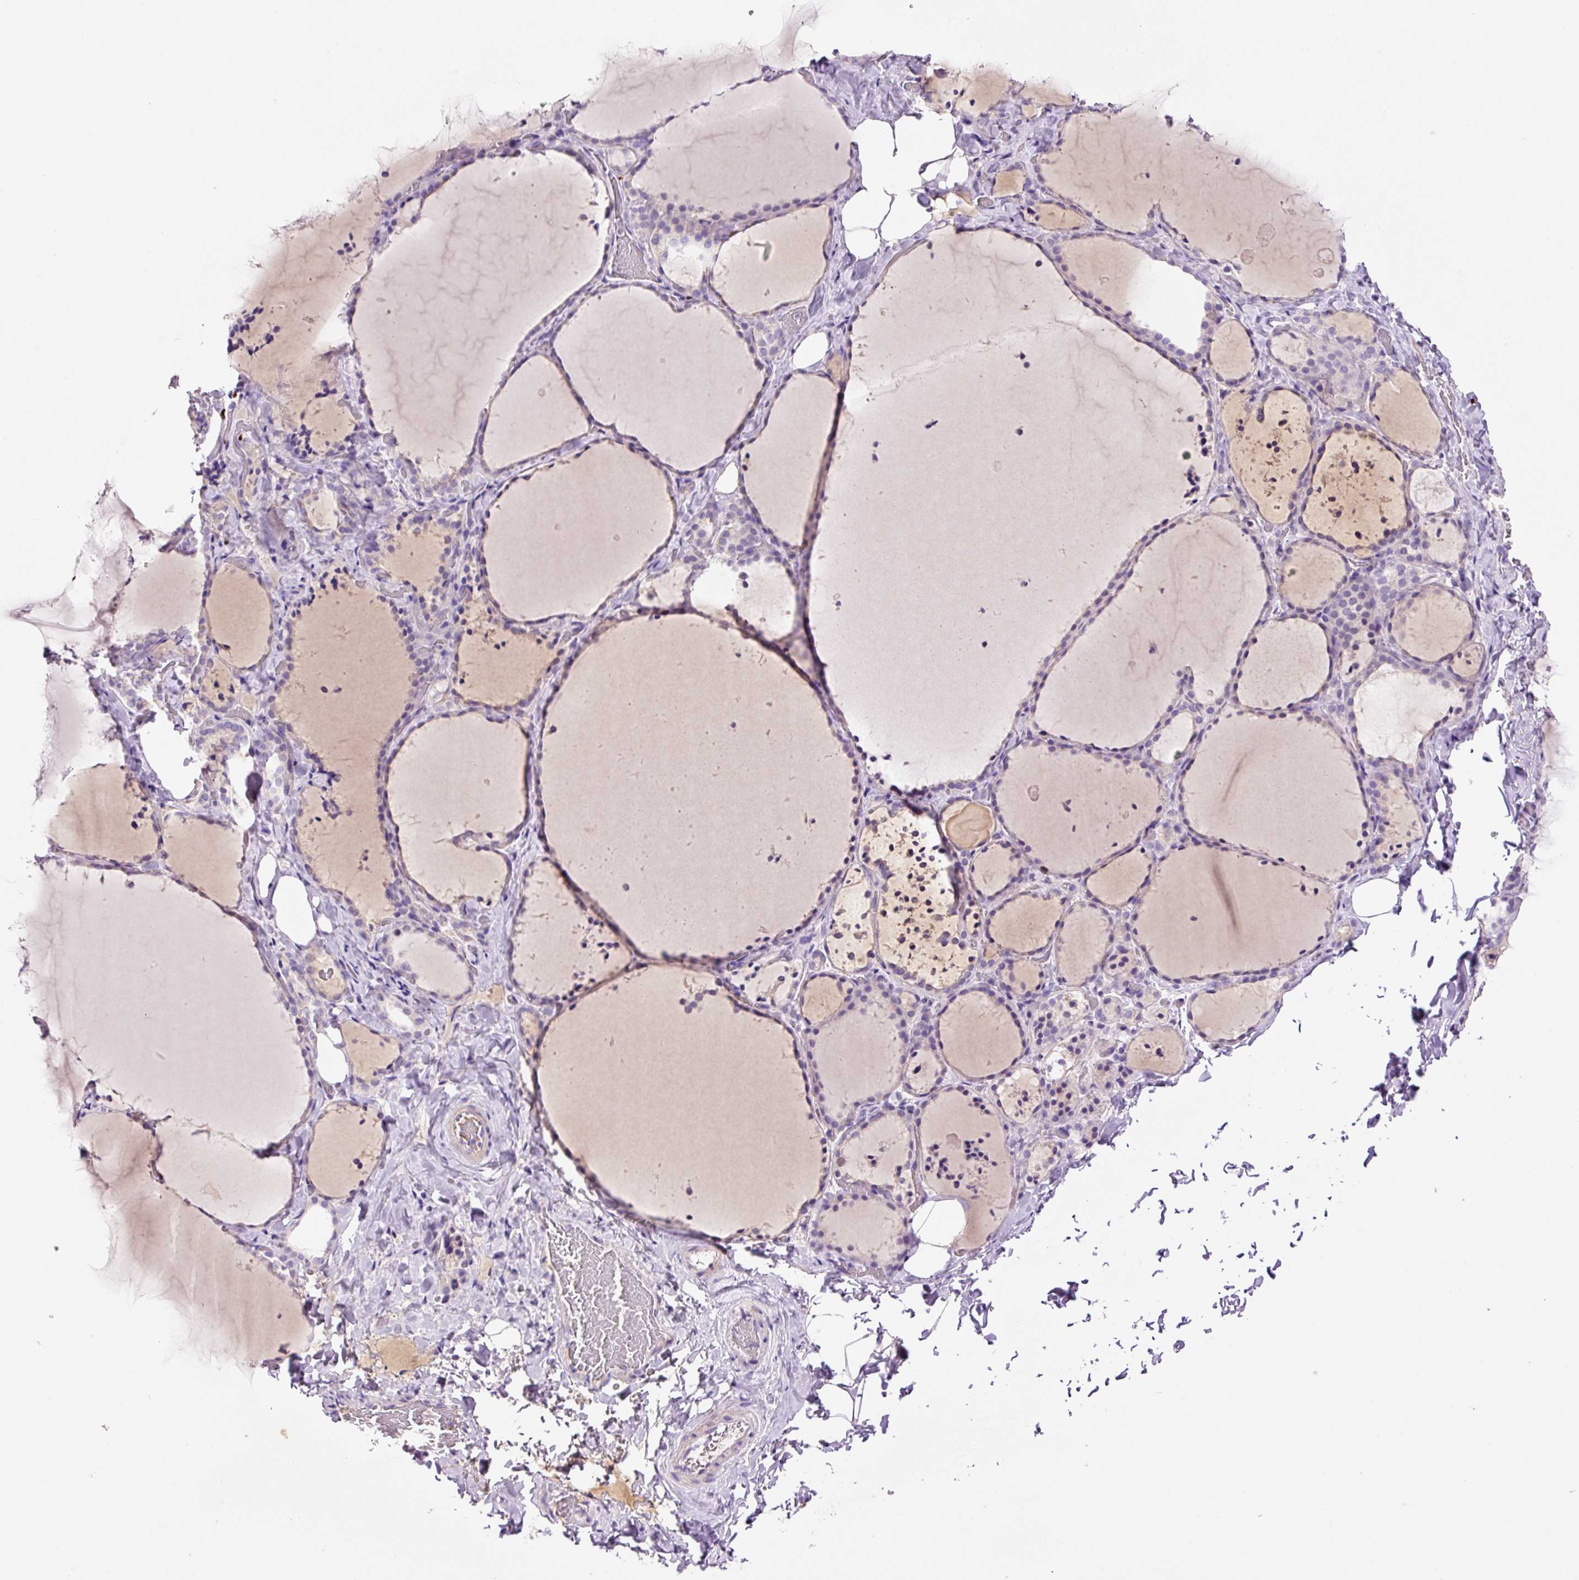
{"staining": {"intensity": "negative", "quantity": "none", "location": "none"}, "tissue": "thyroid gland", "cell_type": "Glandular cells", "image_type": "normal", "snomed": [{"axis": "morphology", "description": "Normal tissue, NOS"}, {"axis": "topography", "description": "Thyroid gland"}], "caption": "Immunohistochemistry (IHC) photomicrograph of normal thyroid gland: human thyroid gland stained with DAB reveals no significant protein staining in glandular cells.", "gene": "DPPA4", "patient": {"sex": "female", "age": 22}}